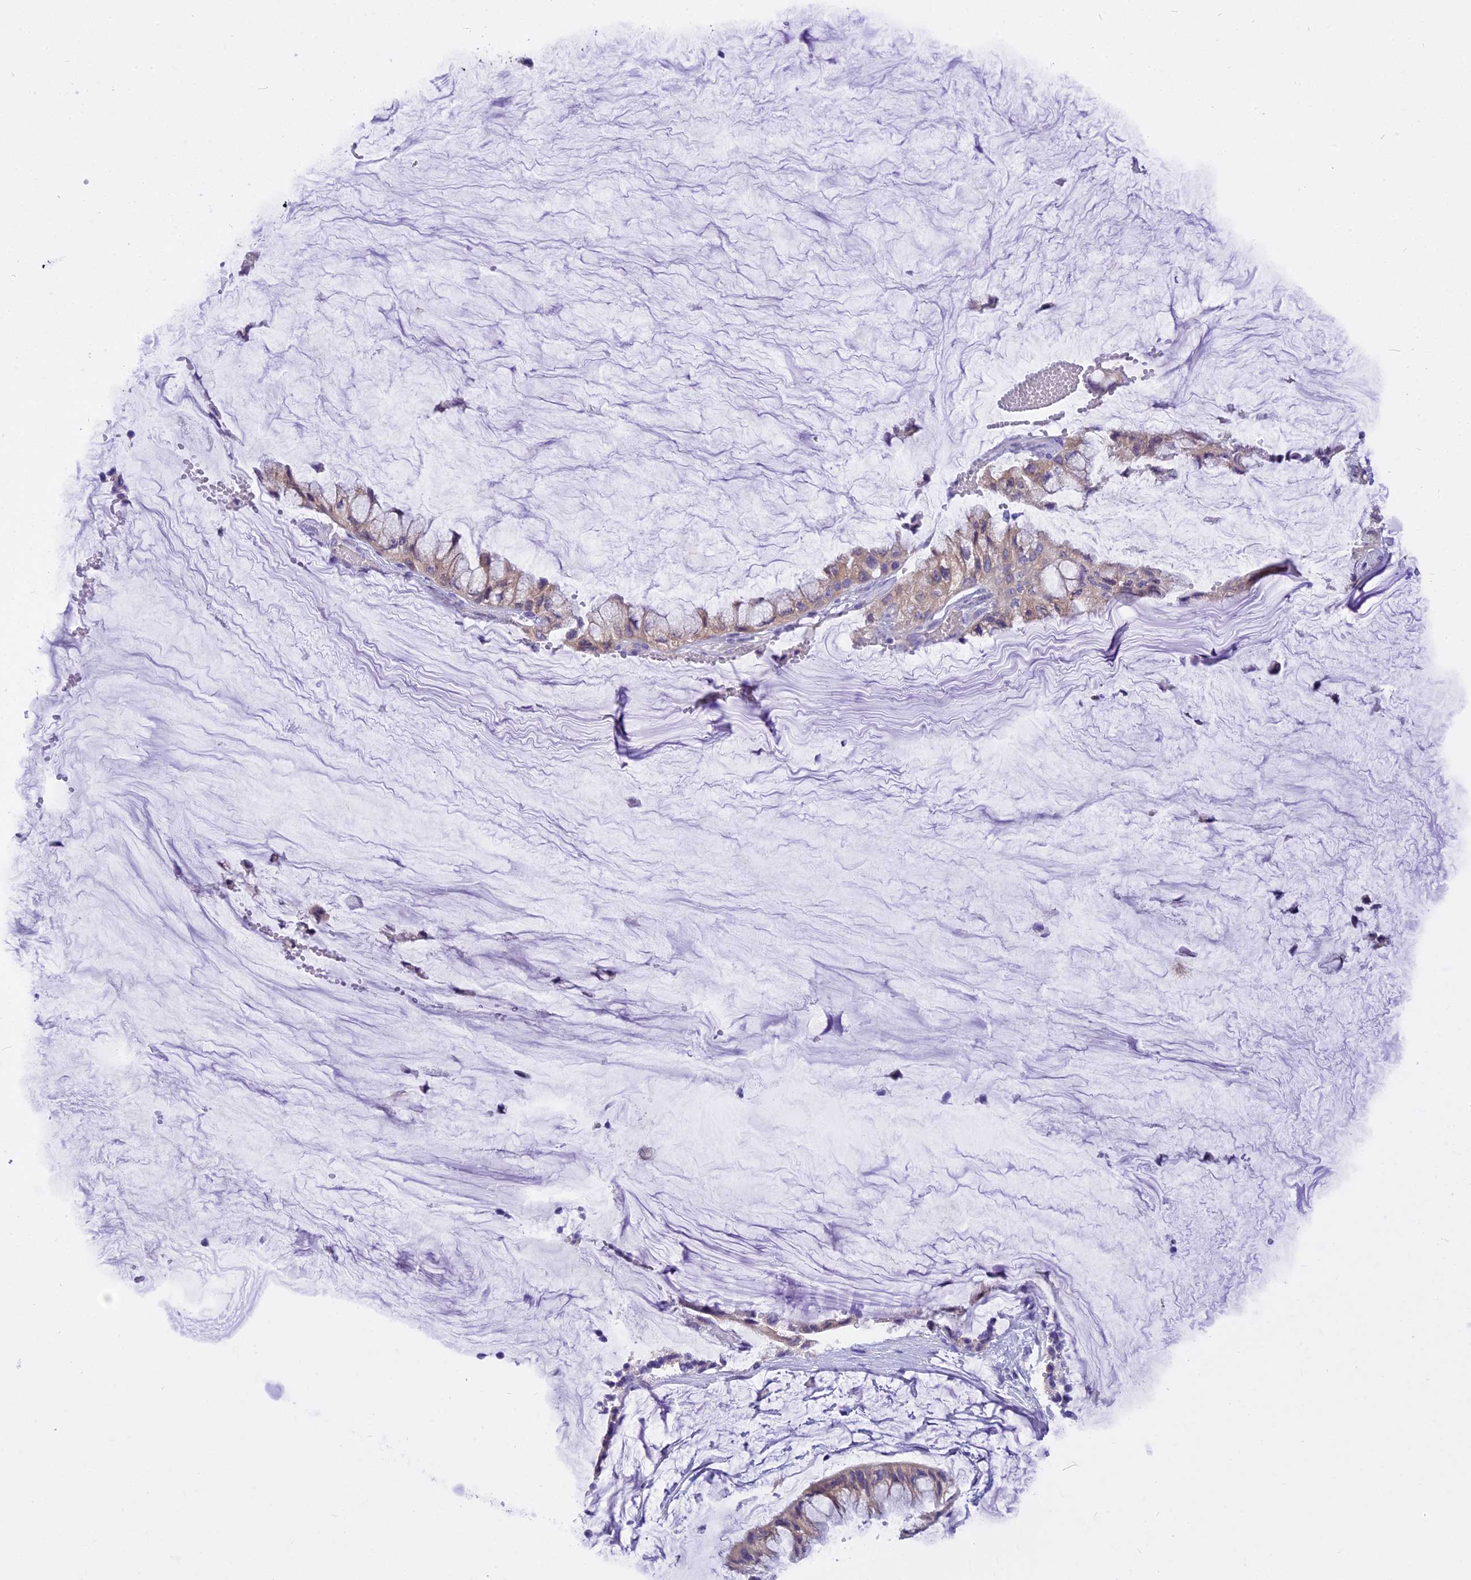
{"staining": {"intensity": "weak", "quantity": "25%-75%", "location": "cytoplasmic/membranous"}, "tissue": "ovarian cancer", "cell_type": "Tumor cells", "image_type": "cancer", "snomed": [{"axis": "morphology", "description": "Cystadenocarcinoma, mucinous, NOS"}, {"axis": "topography", "description": "Ovary"}], "caption": "Ovarian cancer stained with DAB IHC shows low levels of weak cytoplasmic/membranous staining in about 25%-75% of tumor cells.", "gene": "TRIM3", "patient": {"sex": "female", "age": 39}}